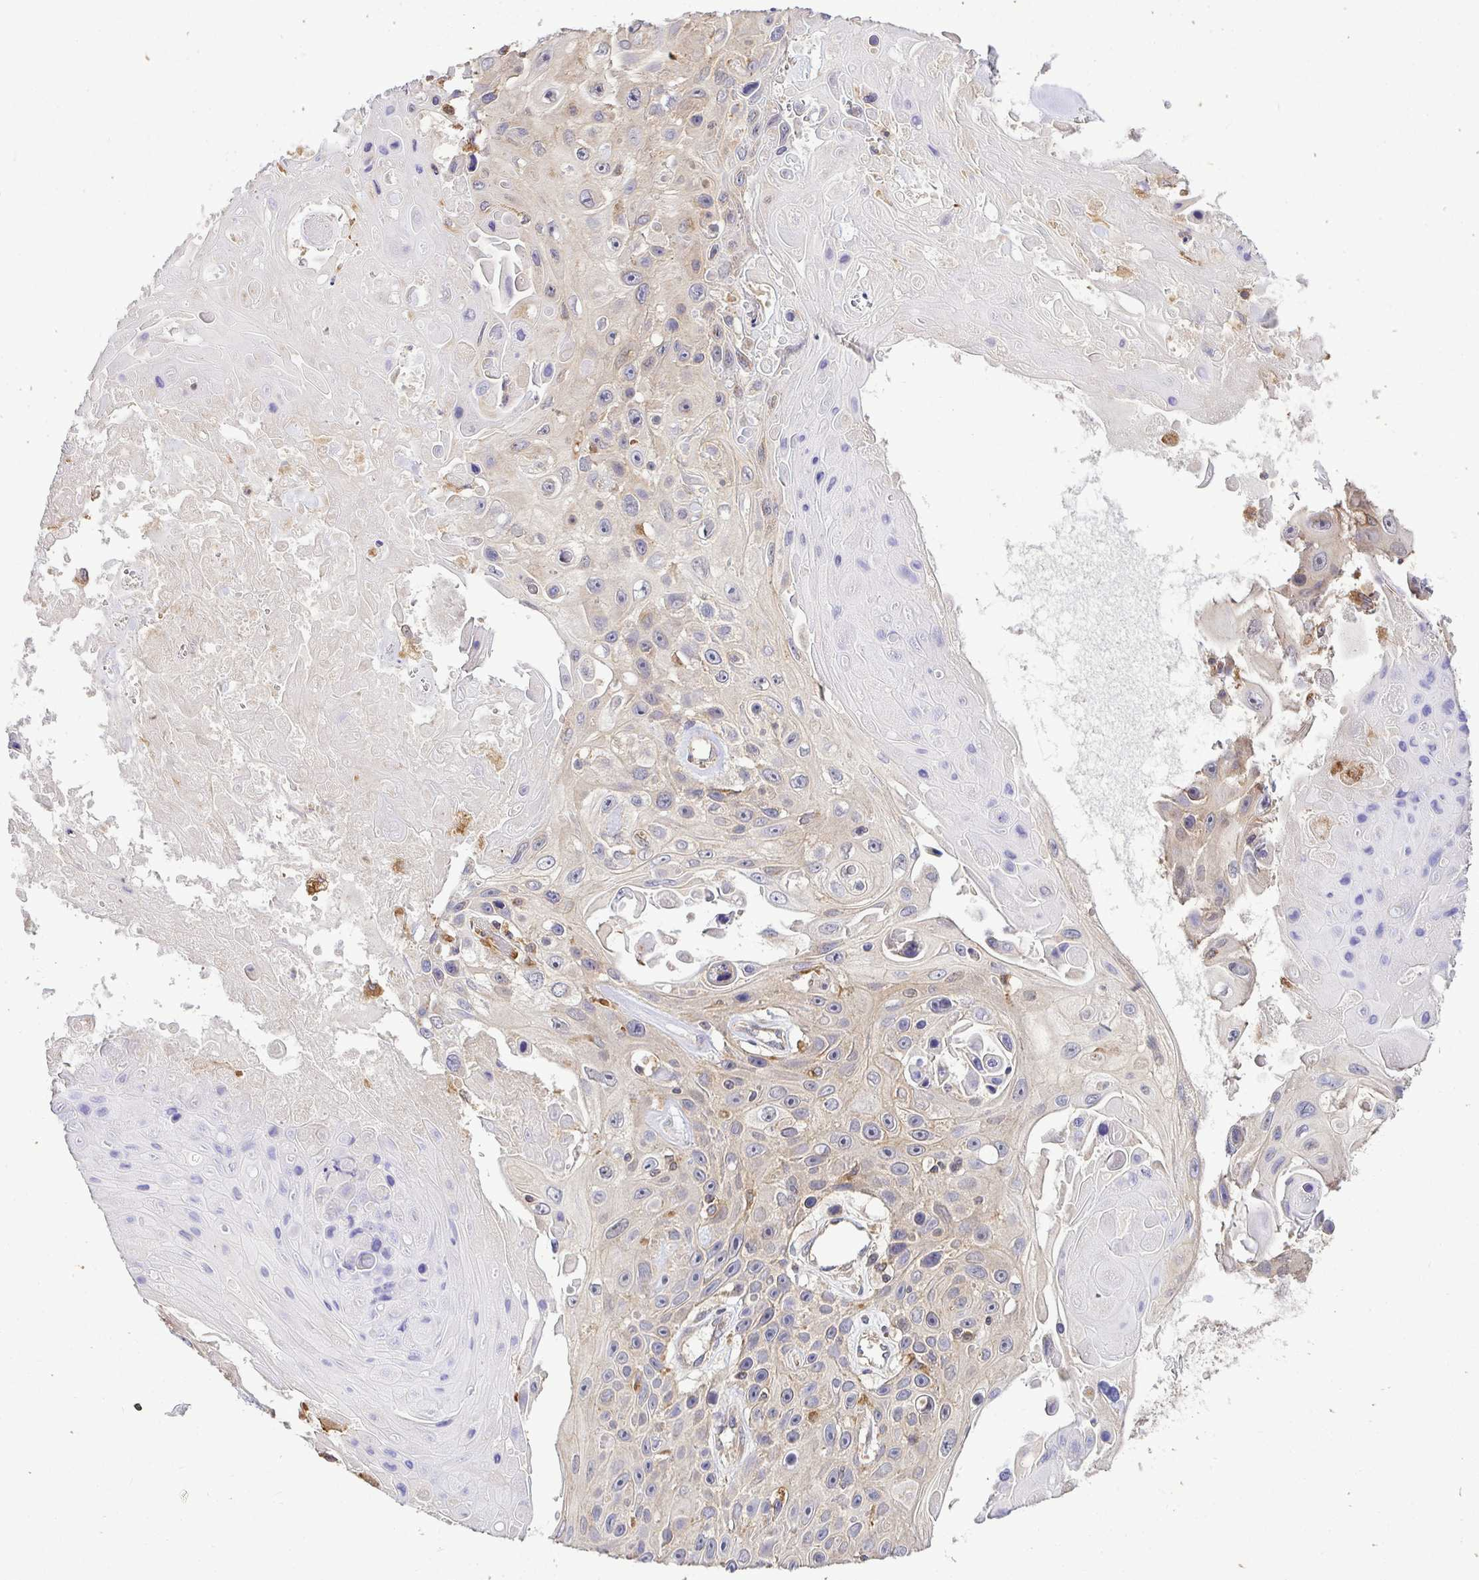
{"staining": {"intensity": "negative", "quantity": "none", "location": "none"}, "tissue": "skin cancer", "cell_type": "Tumor cells", "image_type": "cancer", "snomed": [{"axis": "morphology", "description": "Squamous cell carcinoma, NOS"}, {"axis": "topography", "description": "Skin"}], "caption": "Immunohistochemistry image of skin cancer (squamous cell carcinoma) stained for a protein (brown), which demonstrates no positivity in tumor cells.", "gene": "ATP6V1F", "patient": {"sex": "male", "age": 82}}